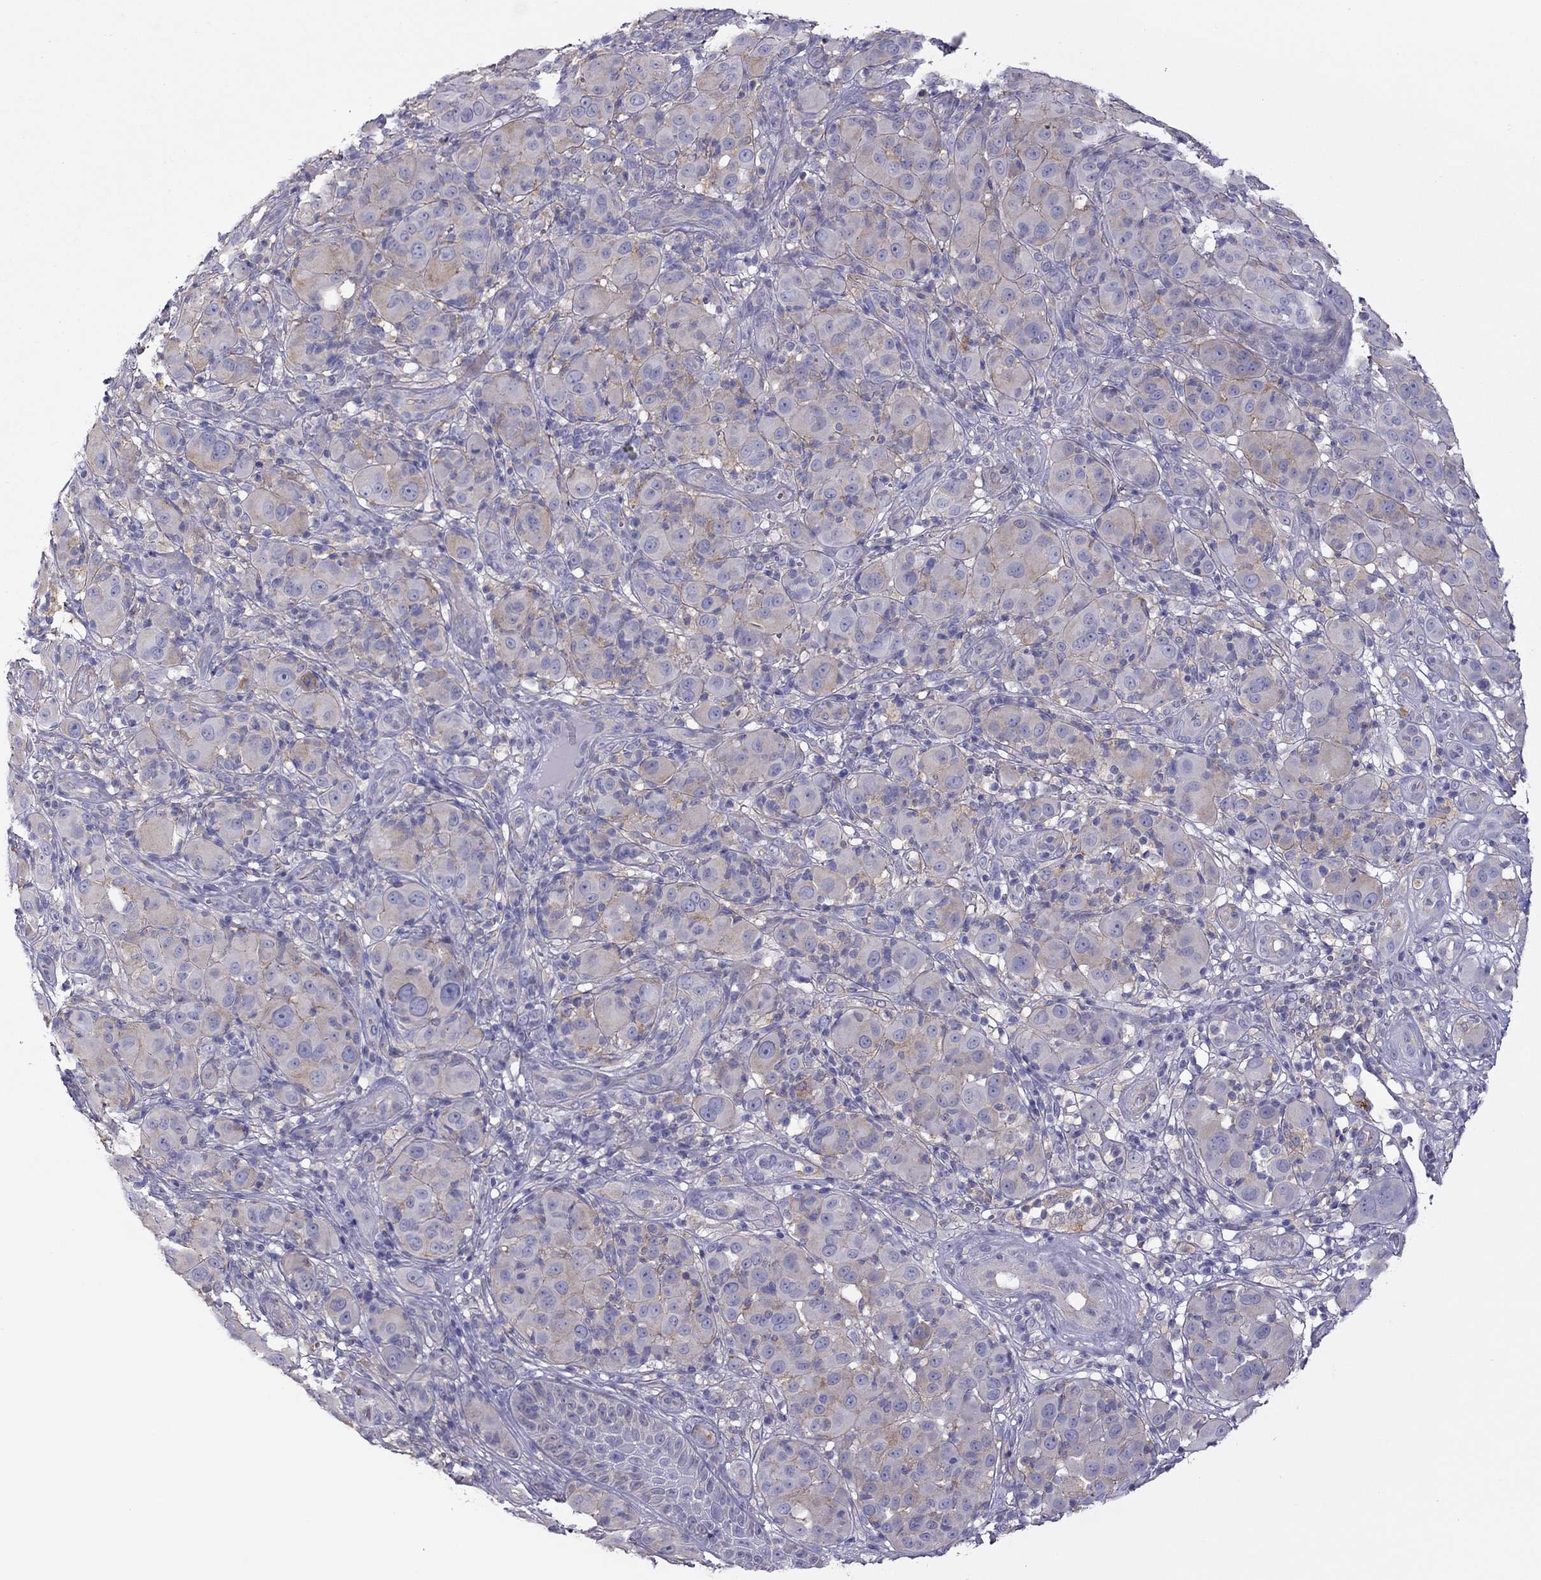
{"staining": {"intensity": "moderate", "quantity": "25%-75%", "location": "cytoplasmic/membranous"}, "tissue": "melanoma", "cell_type": "Tumor cells", "image_type": "cancer", "snomed": [{"axis": "morphology", "description": "Malignant melanoma, NOS"}, {"axis": "topography", "description": "Skin"}], "caption": "A medium amount of moderate cytoplasmic/membranous staining is present in approximately 25%-75% of tumor cells in melanoma tissue. The staining is performed using DAB (3,3'-diaminobenzidine) brown chromogen to label protein expression. The nuclei are counter-stained blue using hematoxylin.", "gene": "ALOX15B", "patient": {"sex": "female", "age": 87}}